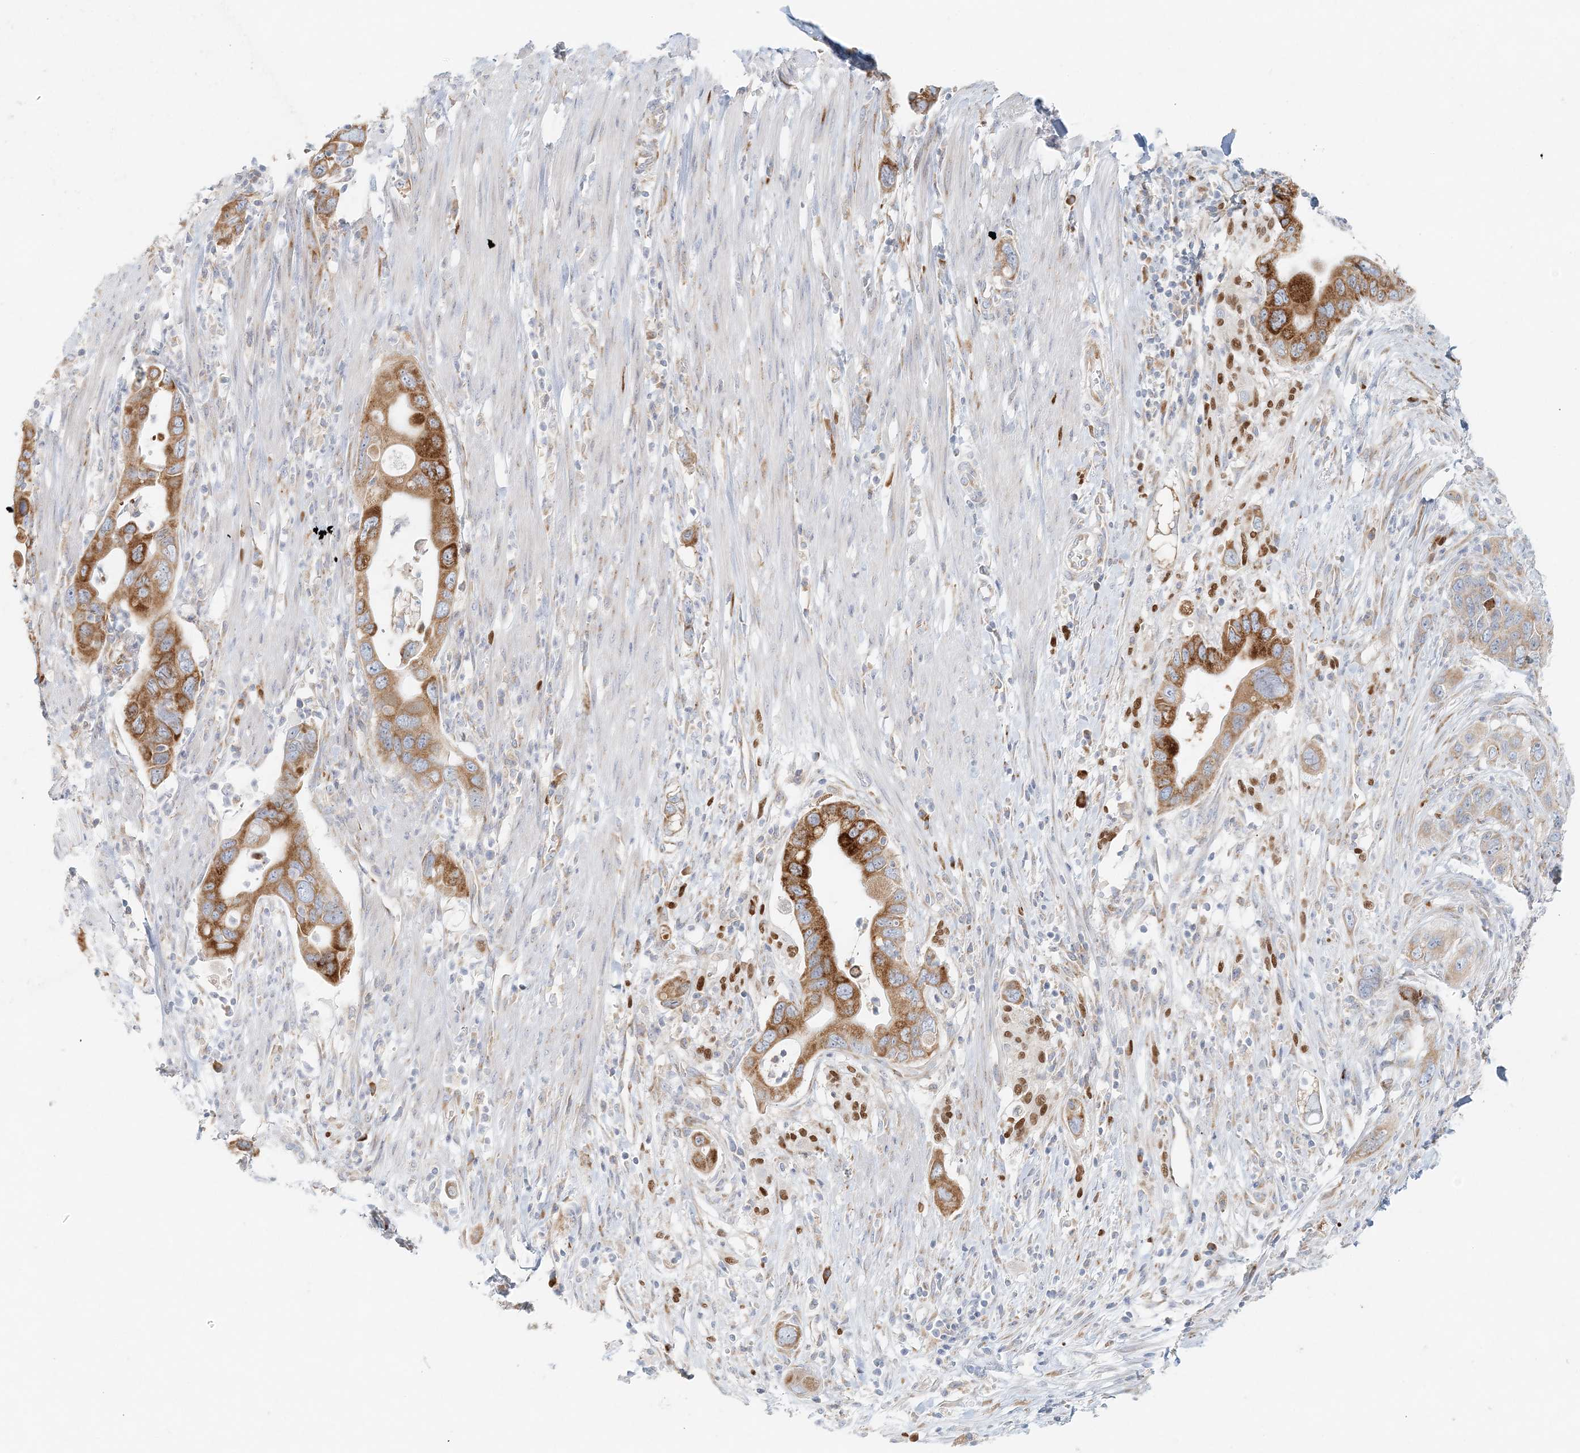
{"staining": {"intensity": "strong", "quantity": ">75%", "location": "cytoplasmic/membranous"}, "tissue": "pancreatic cancer", "cell_type": "Tumor cells", "image_type": "cancer", "snomed": [{"axis": "morphology", "description": "Adenocarcinoma, NOS"}, {"axis": "topography", "description": "Pancreas"}], "caption": "Immunohistochemical staining of human adenocarcinoma (pancreatic) reveals high levels of strong cytoplasmic/membranous staining in approximately >75% of tumor cells. Ihc stains the protein in brown and the nuclei are stained blue.", "gene": "STK11IP", "patient": {"sex": "female", "age": 71}}